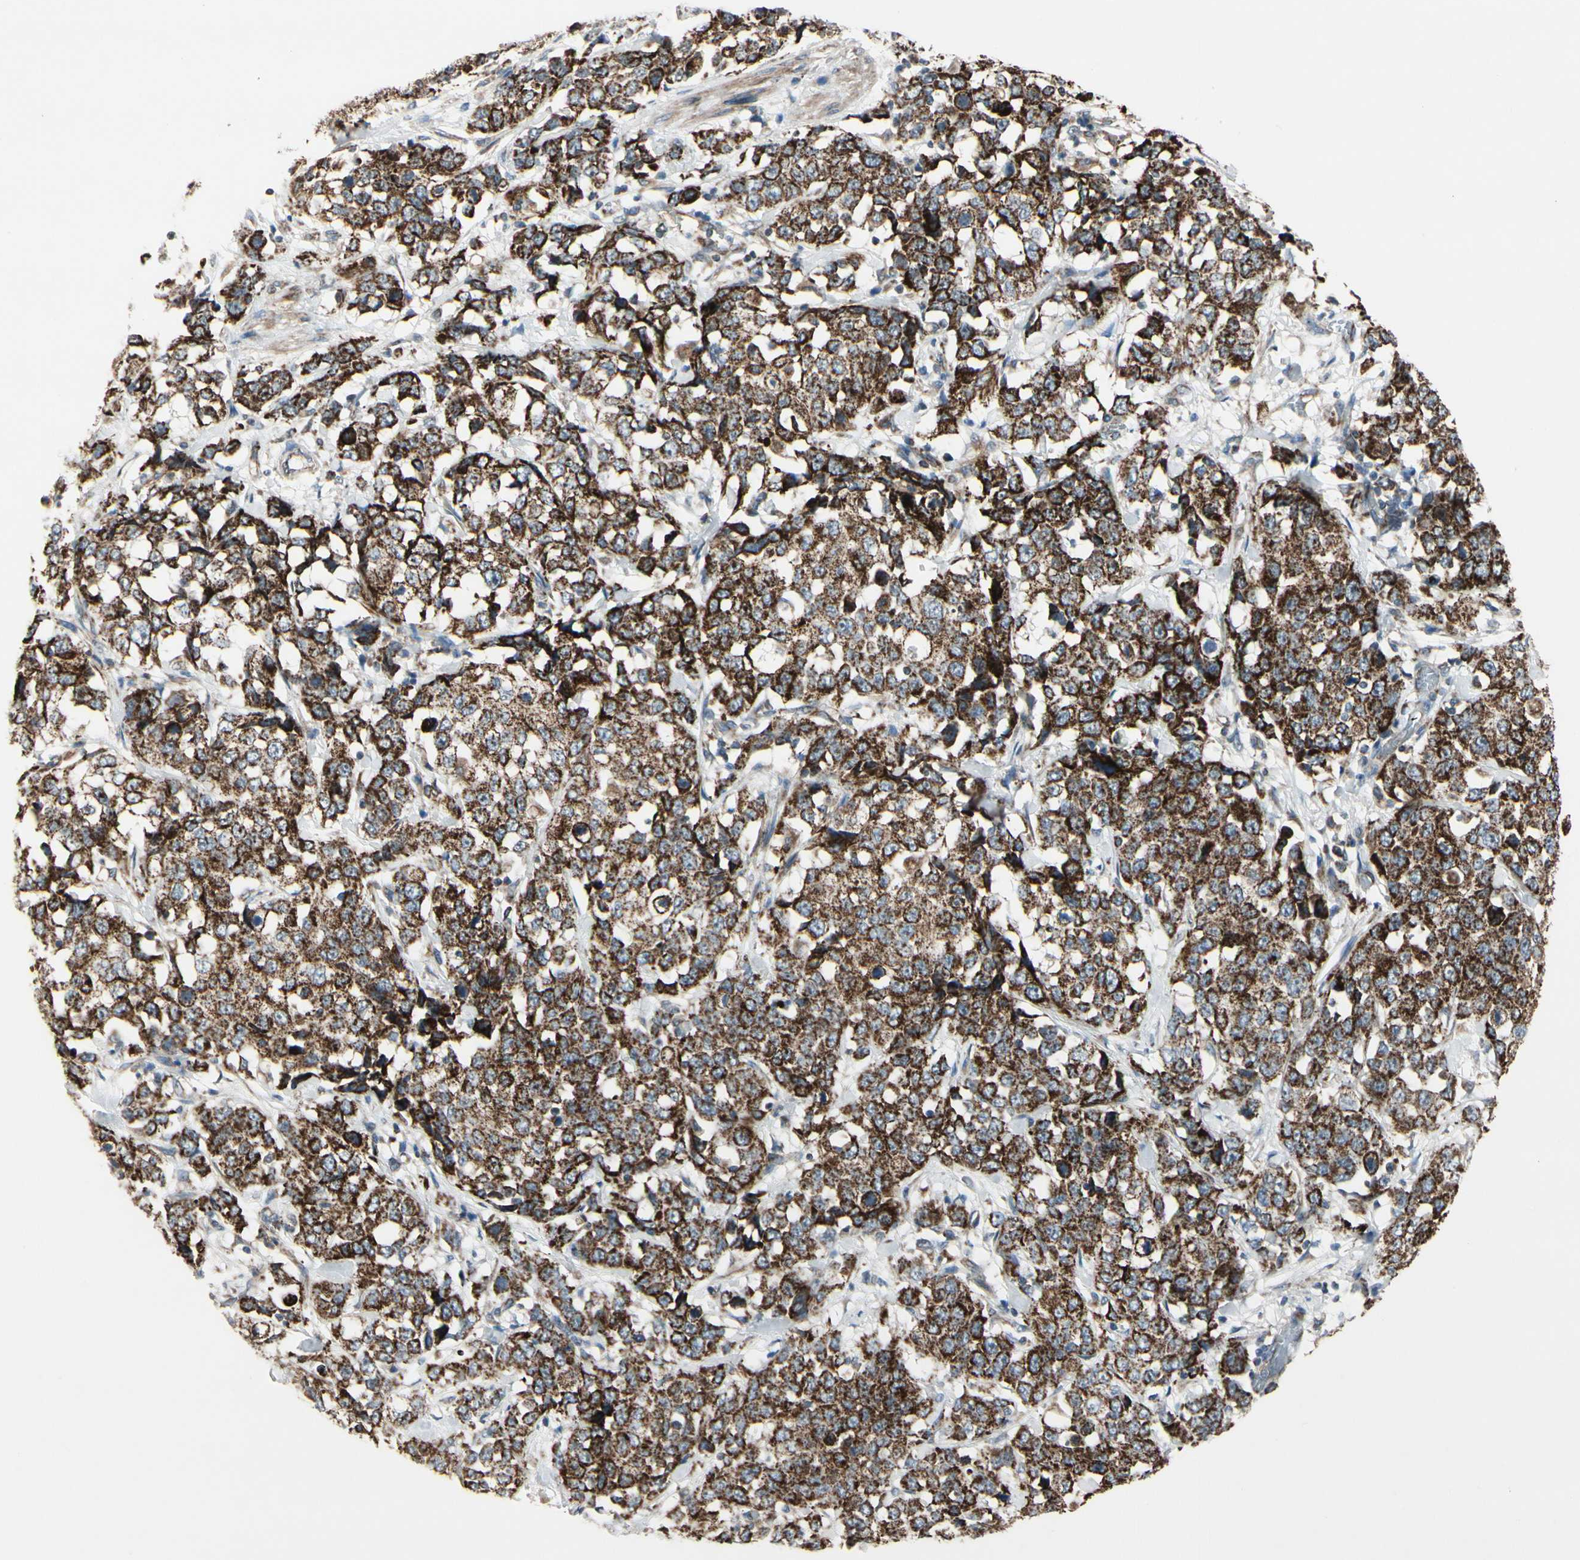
{"staining": {"intensity": "moderate", "quantity": ">75%", "location": "cytoplasmic/membranous"}, "tissue": "stomach cancer", "cell_type": "Tumor cells", "image_type": "cancer", "snomed": [{"axis": "morphology", "description": "Normal tissue, NOS"}, {"axis": "morphology", "description": "Adenocarcinoma, NOS"}, {"axis": "topography", "description": "Stomach"}], "caption": "Immunohistochemistry (IHC) (DAB (3,3'-diaminobenzidine)) staining of human stomach cancer demonstrates moderate cytoplasmic/membranous protein expression in approximately >75% of tumor cells.", "gene": "CPT1A", "patient": {"sex": "male", "age": 48}}